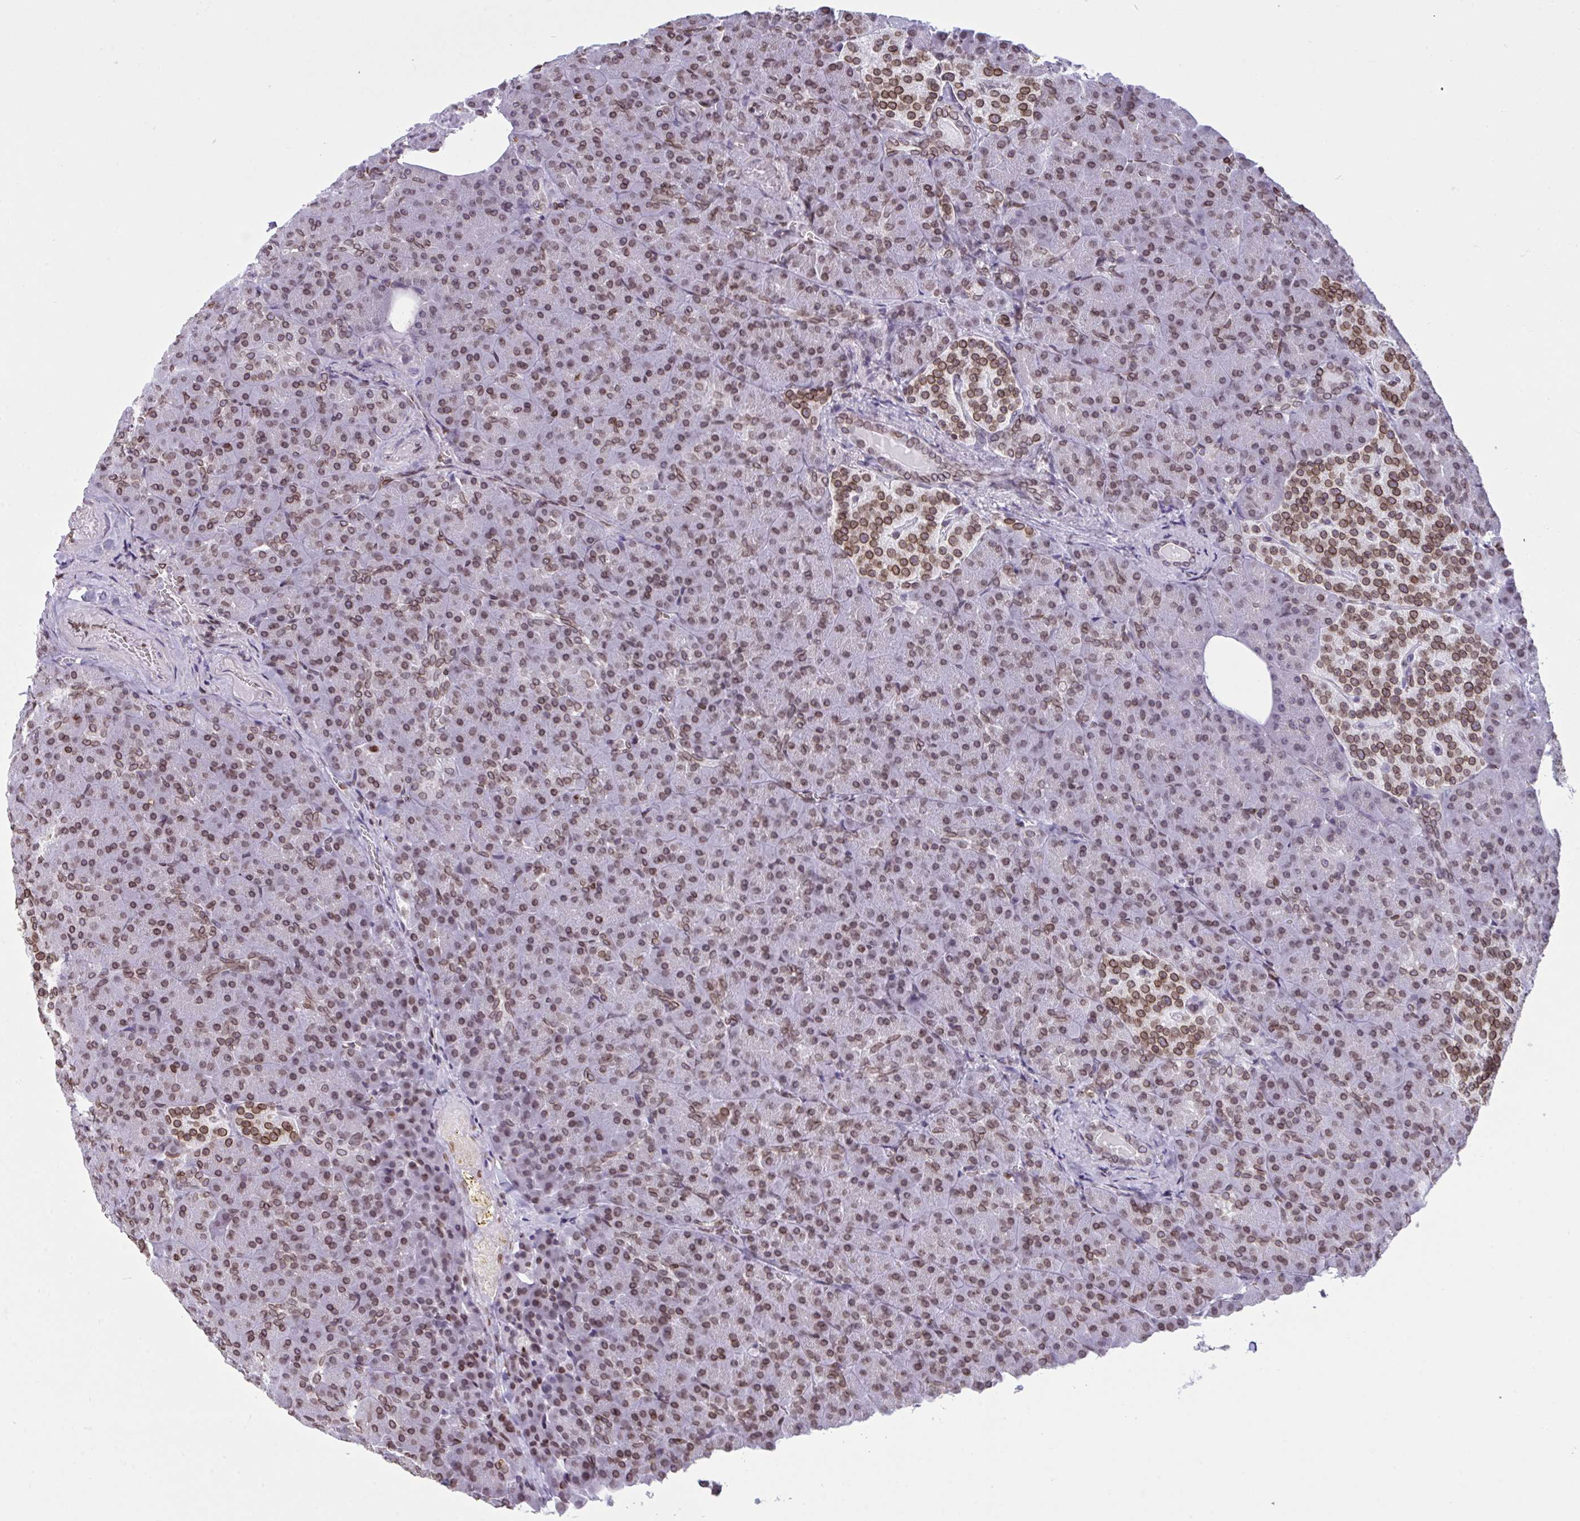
{"staining": {"intensity": "moderate", "quantity": "25%-75%", "location": "cytoplasmic/membranous,nuclear"}, "tissue": "pancreas", "cell_type": "Exocrine glandular cells", "image_type": "normal", "snomed": [{"axis": "morphology", "description": "Normal tissue, NOS"}, {"axis": "topography", "description": "Pancreas"}], "caption": "Moderate cytoplasmic/membranous,nuclear protein positivity is present in about 25%-75% of exocrine glandular cells in pancreas.", "gene": "LMNB2", "patient": {"sex": "female", "age": 74}}